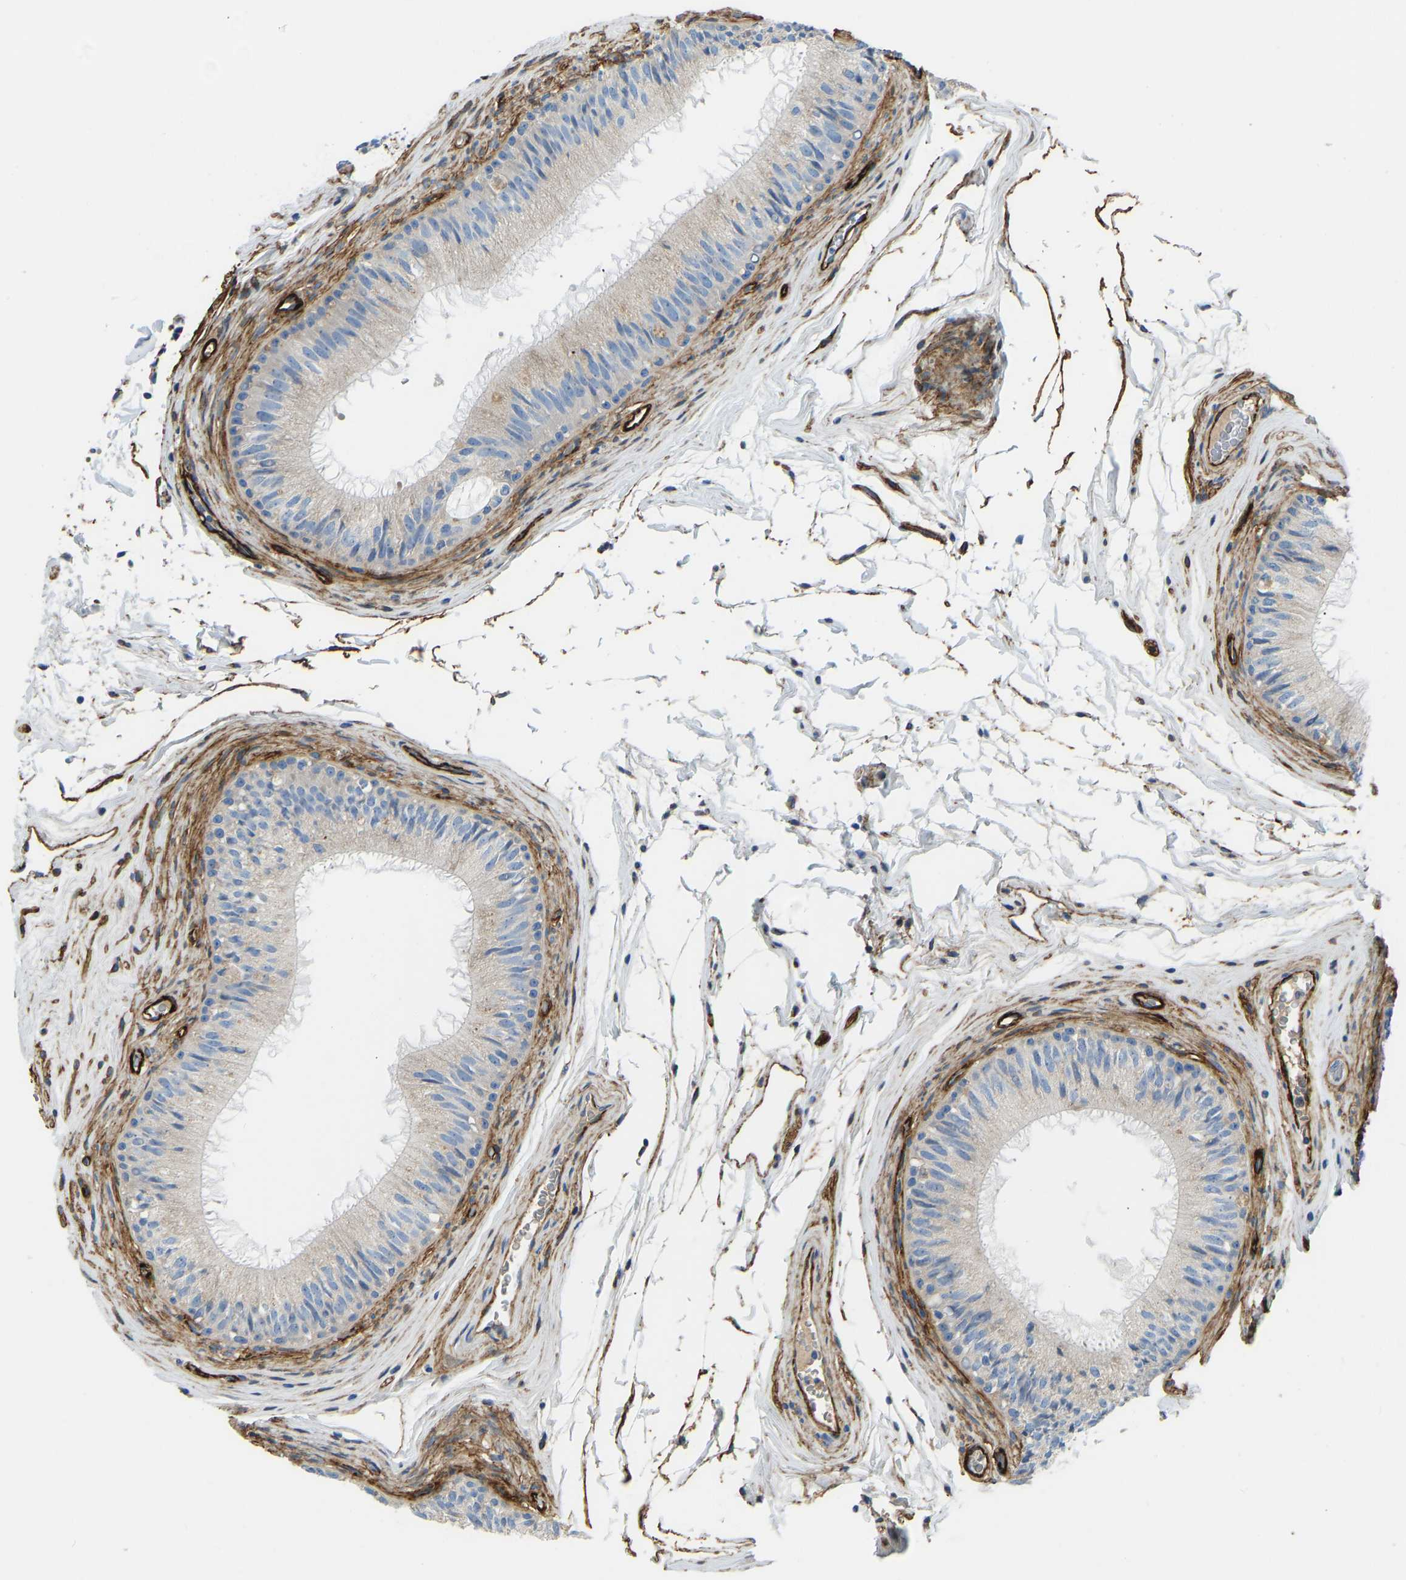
{"staining": {"intensity": "weak", "quantity": "25%-75%", "location": "cytoplasmic/membranous"}, "tissue": "epididymis", "cell_type": "Glandular cells", "image_type": "normal", "snomed": [{"axis": "morphology", "description": "Normal tissue, NOS"}, {"axis": "topography", "description": "Testis"}, {"axis": "topography", "description": "Epididymis"}], "caption": "Immunohistochemistry histopathology image of benign human epididymis stained for a protein (brown), which reveals low levels of weak cytoplasmic/membranous staining in about 25%-75% of glandular cells.", "gene": "COL15A1", "patient": {"sex": "male", "age": 36}}